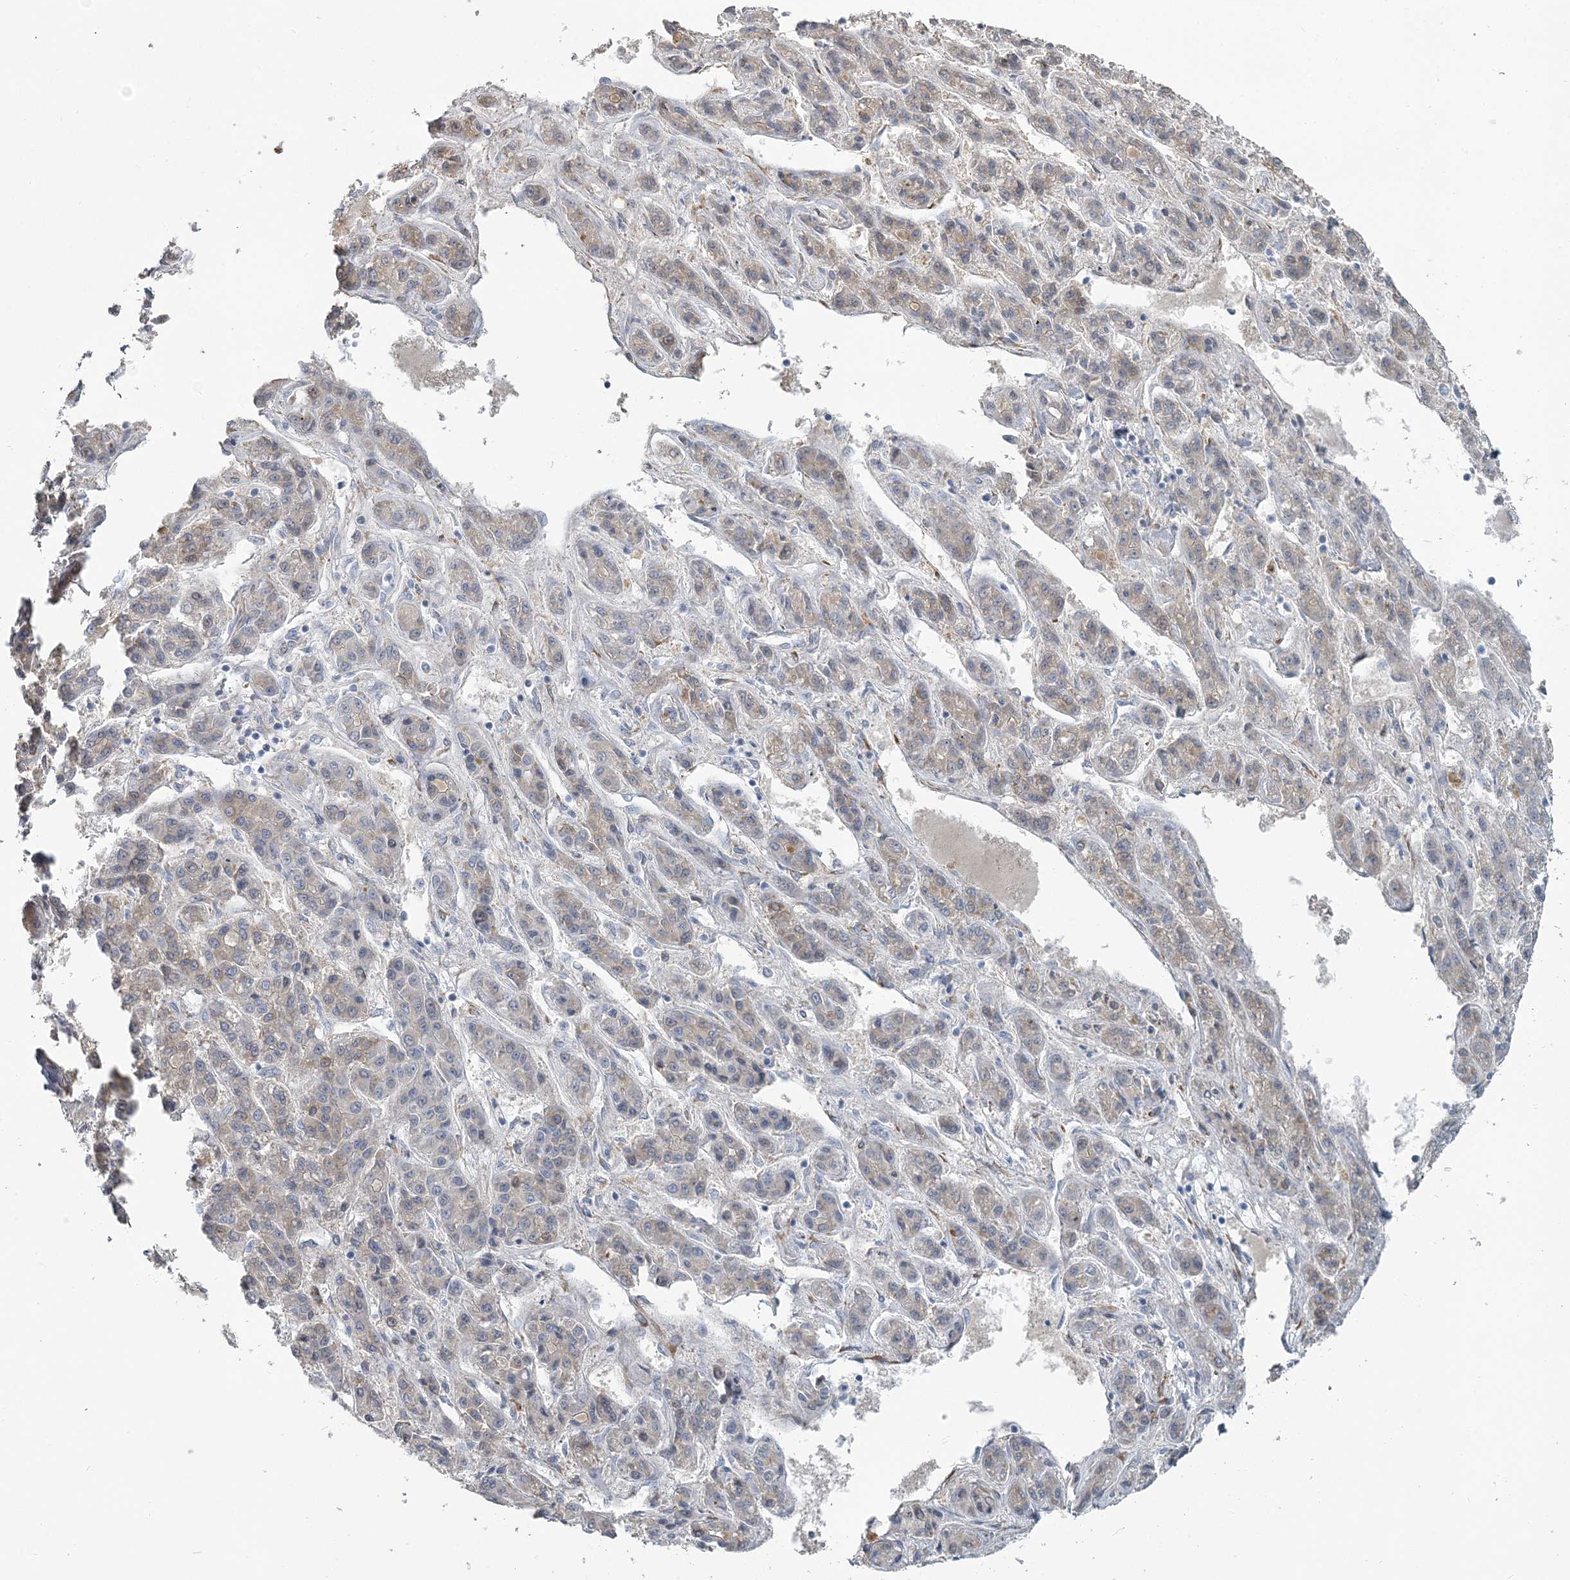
{"staining": {"intensity": "weak", "quantity": "<25%", "location": "cytoplasmic/membranous"}, "tissue": "liver cancer", "cell_type": "Tumor cells", "image_type": "cancer", "snomed": [{"axis": "morphology", "description": "Carcinoma, Hepatocellular, NOS"}, {"axis": "topography", "description": "Liver"}], "caption": "High power microscopy image of an IHC image of hepatocellular carcinoma (liver), revealing no significant positivity in tumor cells.", "gene": "CMBL", "patient": {"sex": "male", "age": 70}}